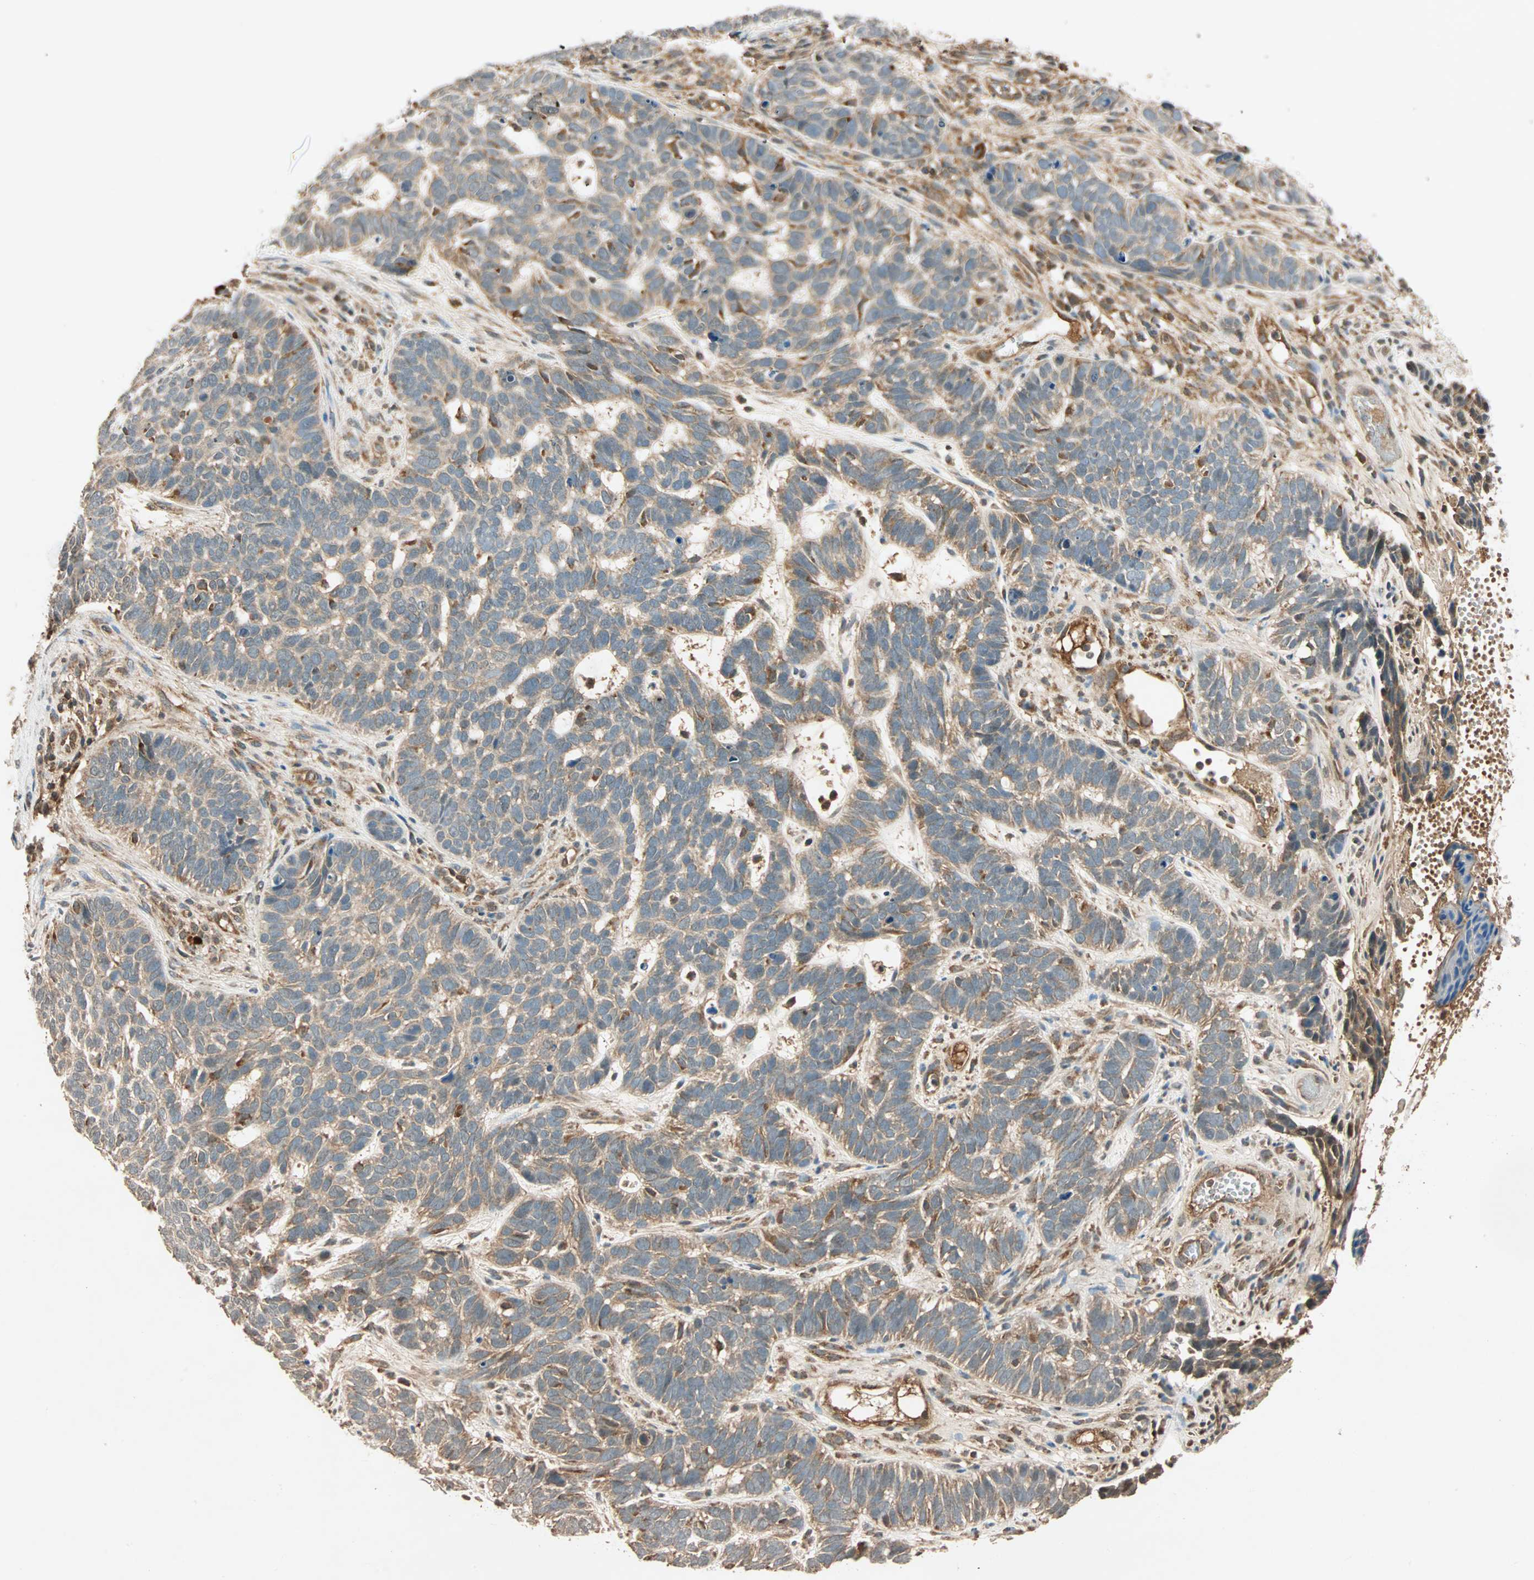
{"staining": {"intensity": "moderate", "quantity": ">75%", "location": "cytoplasmic/membranous"}, "tissue": "skin cancer", "cell_type": "Tumor cells", "image_type": "cancer", "snomed": [{"axis": "morphology", "description": "Basal cell carcinoma"}, {"axis": "topography", "description": "Skin"}], "caption": "The photomicrograph exhibits a brown stain indicating the presence of a protein in the cytoplasmic/membranous of tumor cells in skin cancer (basal cell carcinoma).", "gene": "MAPK1", "patient": {"sex": "male", "age": 87}}